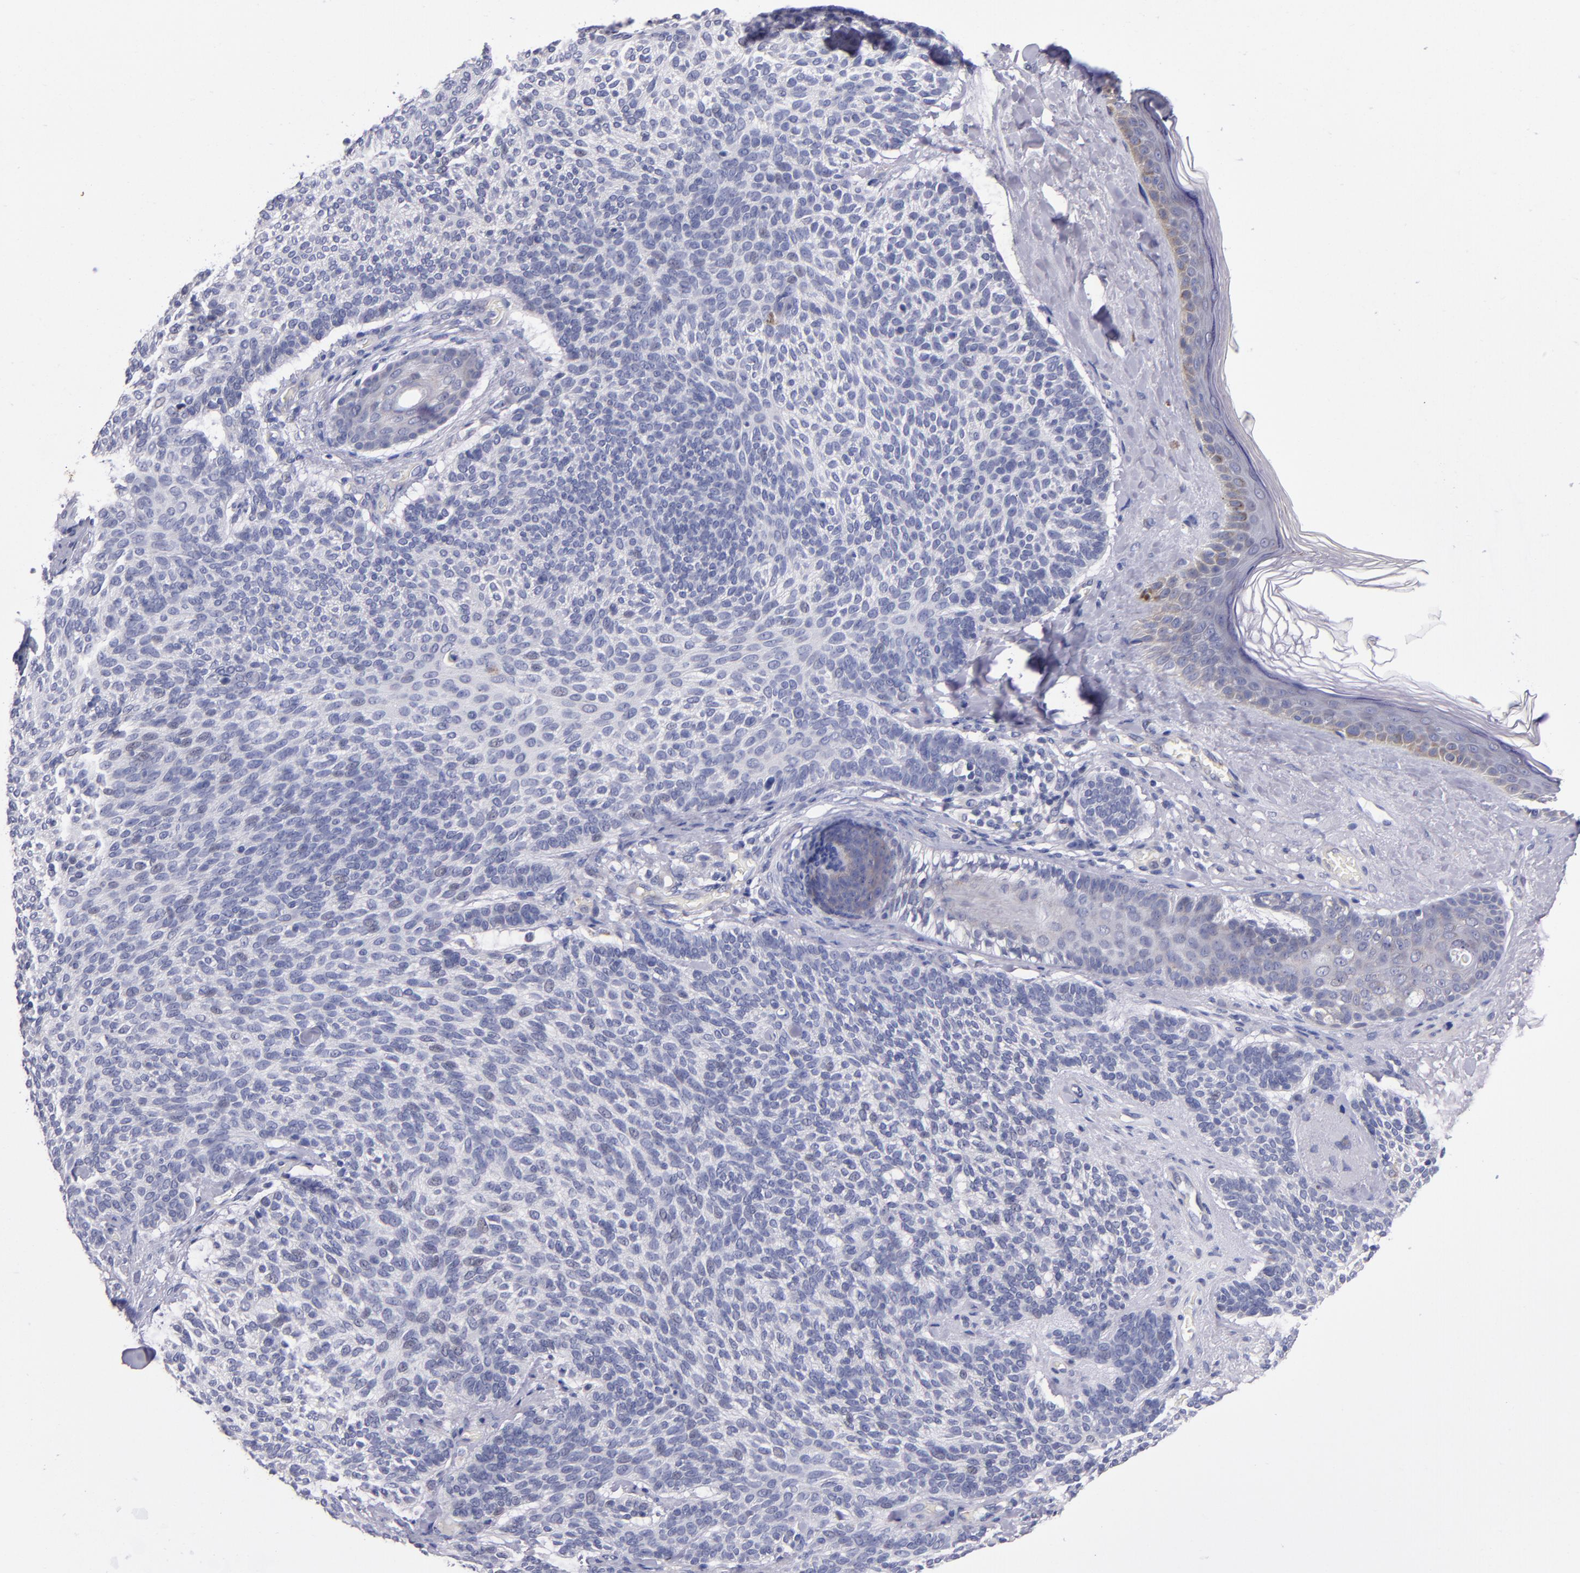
{"staining": {"intensity": "weak", "quantity": "<25%", "location": "cytoplasmic/membranous"}, "tissue": "skin cancer", "cell_type": "Tumor cells", "image_type": "cancer", "snomed": [{"axis": "morphology", "description": "Normal tissue, NOS"}, {"axis": "morphology", "description": "Basal cell carcinoma"}, {"axis": "topography", "description": "Skin"}], "caption": "An immunohistochemistry image of basal cell carcinoma (skin) is shown. There is no staining in tumor cells of basal cell carcinoma (skin).", "gene": "RAB41", "patient": {"sex": "female", "age": 70}}